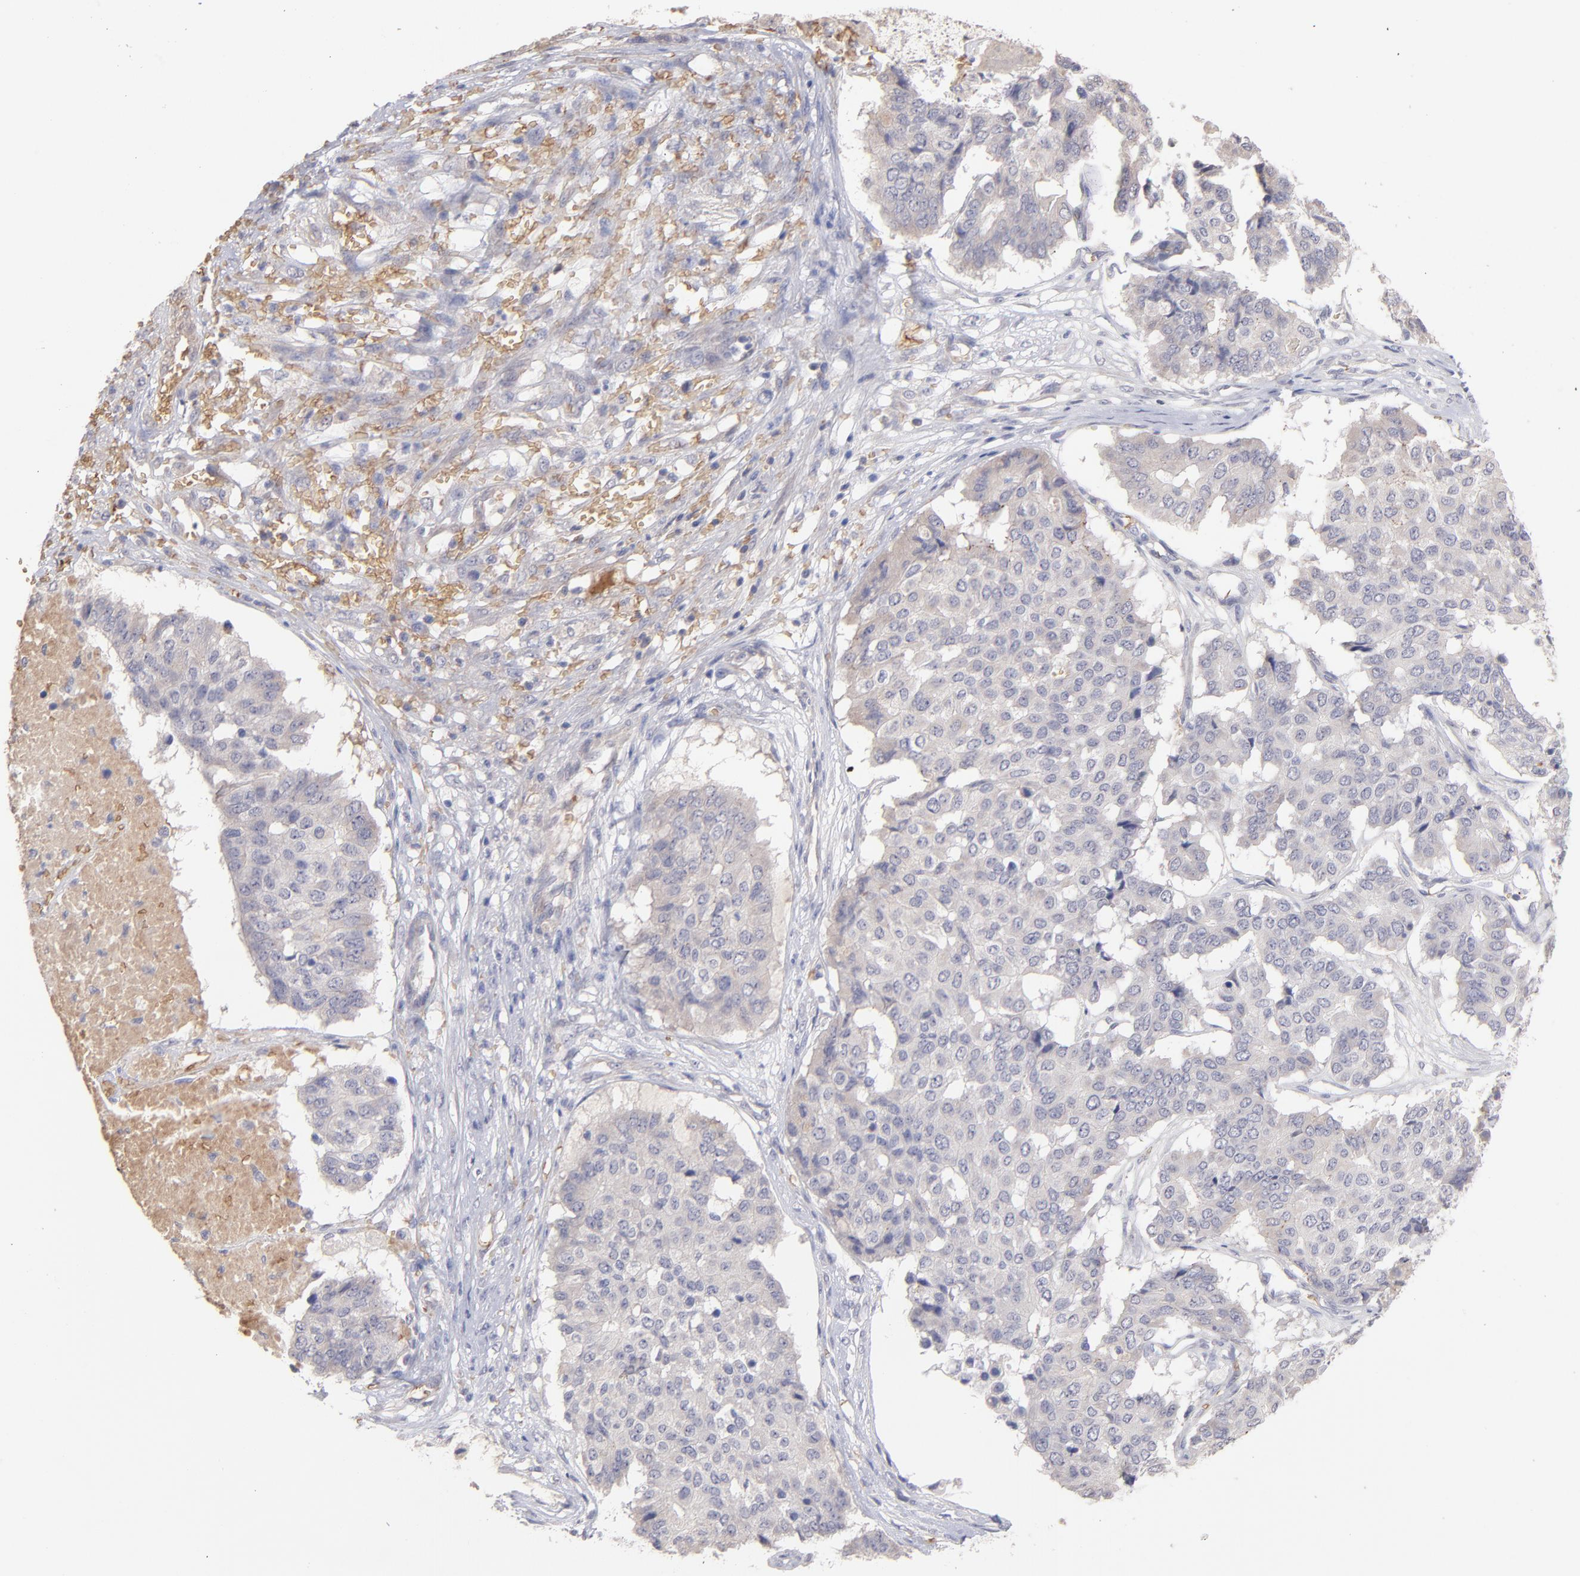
{"staining": {"intensity": "negative", "quantity": "none", "location": "none"}, "tissue": "pancreatic cancer", "cell_type": "Tumor cells", "image_type": "cancer", "snomed": [{"axis": "morphology", "description": "Adenocarcinoma, NOS"}, {"axis": "topography", "description": "Pancreas"}], "caption": "Immunohistochemistry image of neoplastic tissue: pancreatic adenocarcinoma stained with DAB shows no significant protein expression in tumor cells.", "gene": "F13B", "patient": {"sex": "male", "age": 50}}